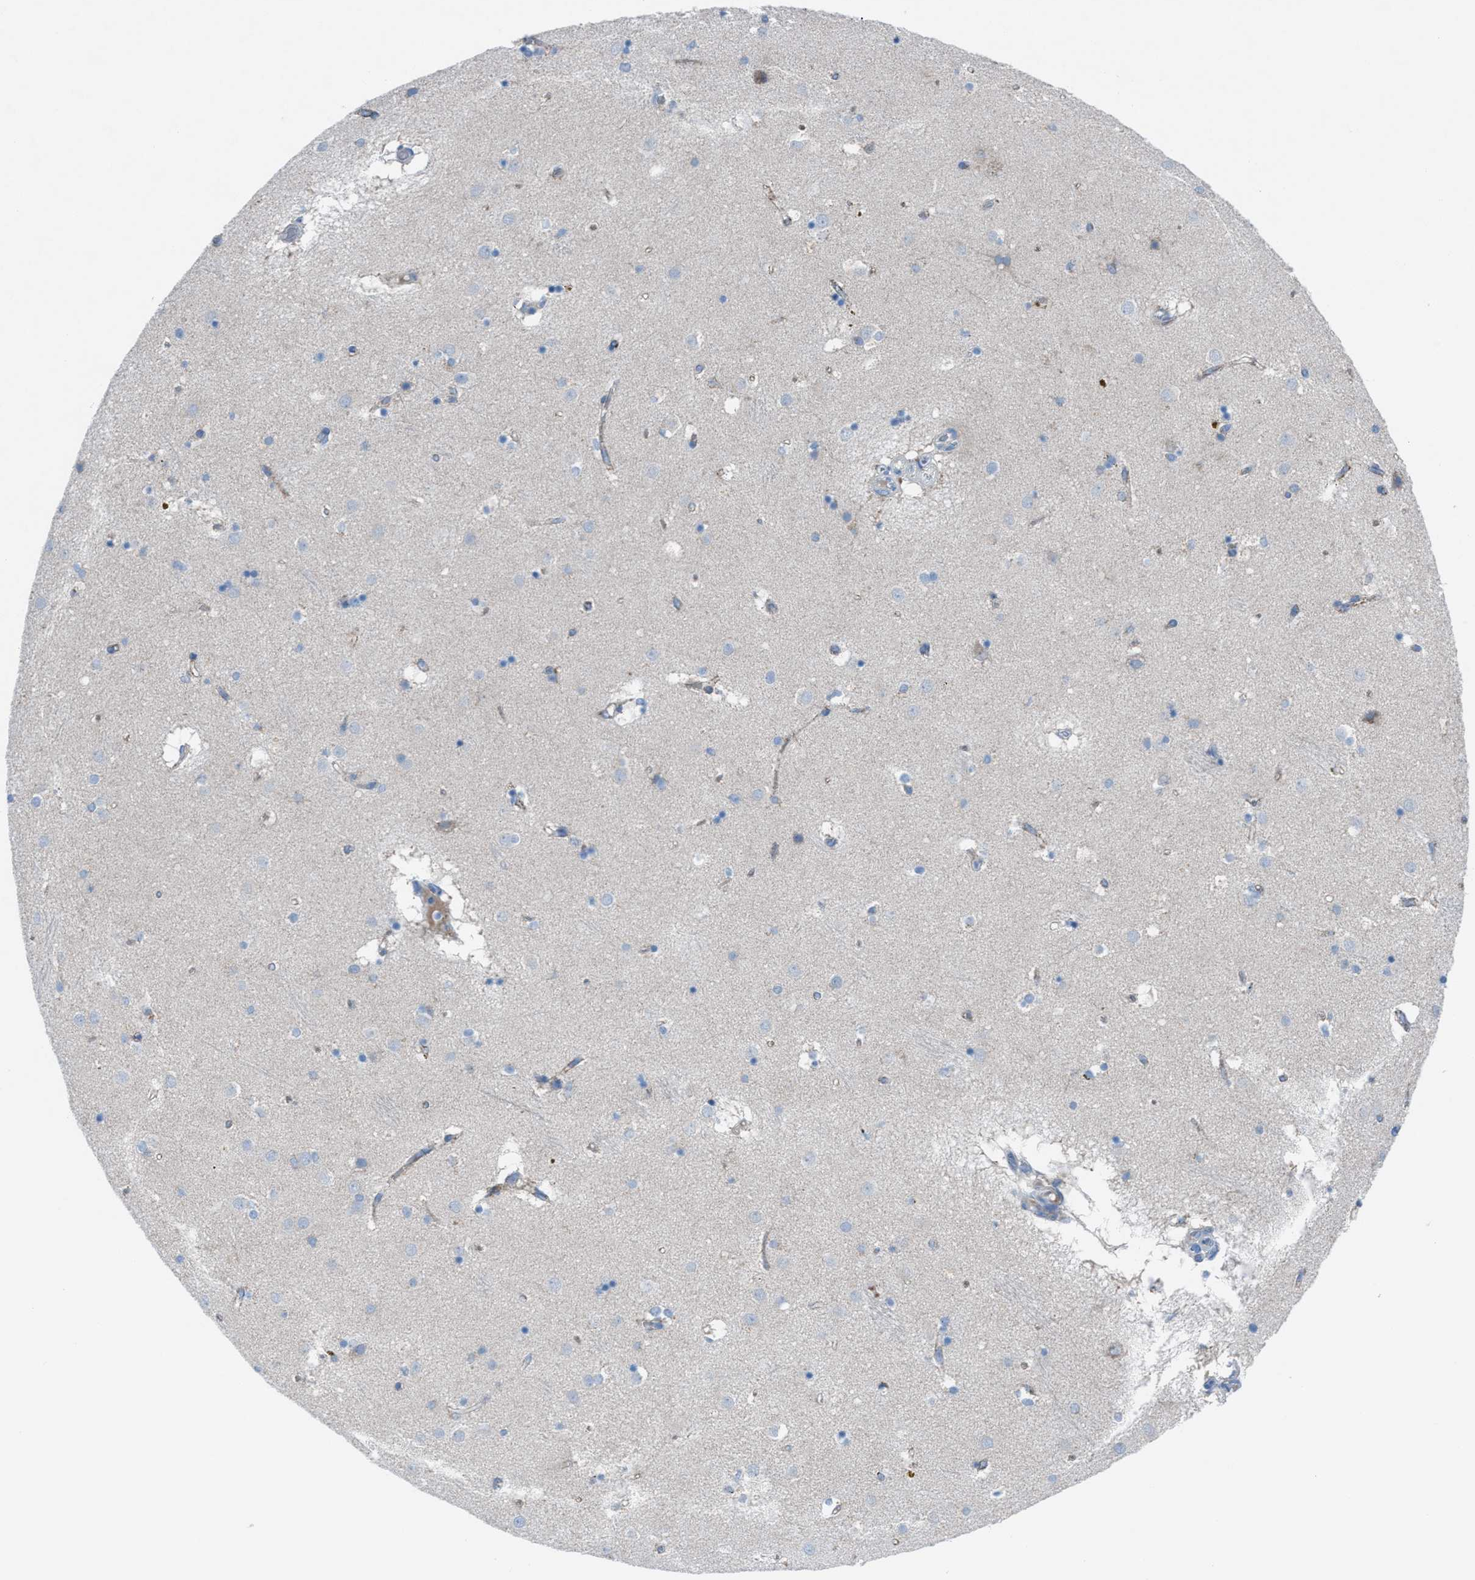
{"staining": {"intensity": "negative", "quantity": "none", "location": "none"}, "tissue": "caudate", "cell_type": "Glial cells", "image_type": "normal", "snomed": [{"axis": "morphology", "description": "Normal tissue, NOS"}, {"axis": "topography", "description": "Lateral ventricle wall"}], "caption": "IHC of benign human caudate shows no expression in glial cells.", "gene": "CD1B", "patient": {"sex": "male", "age": 70}}